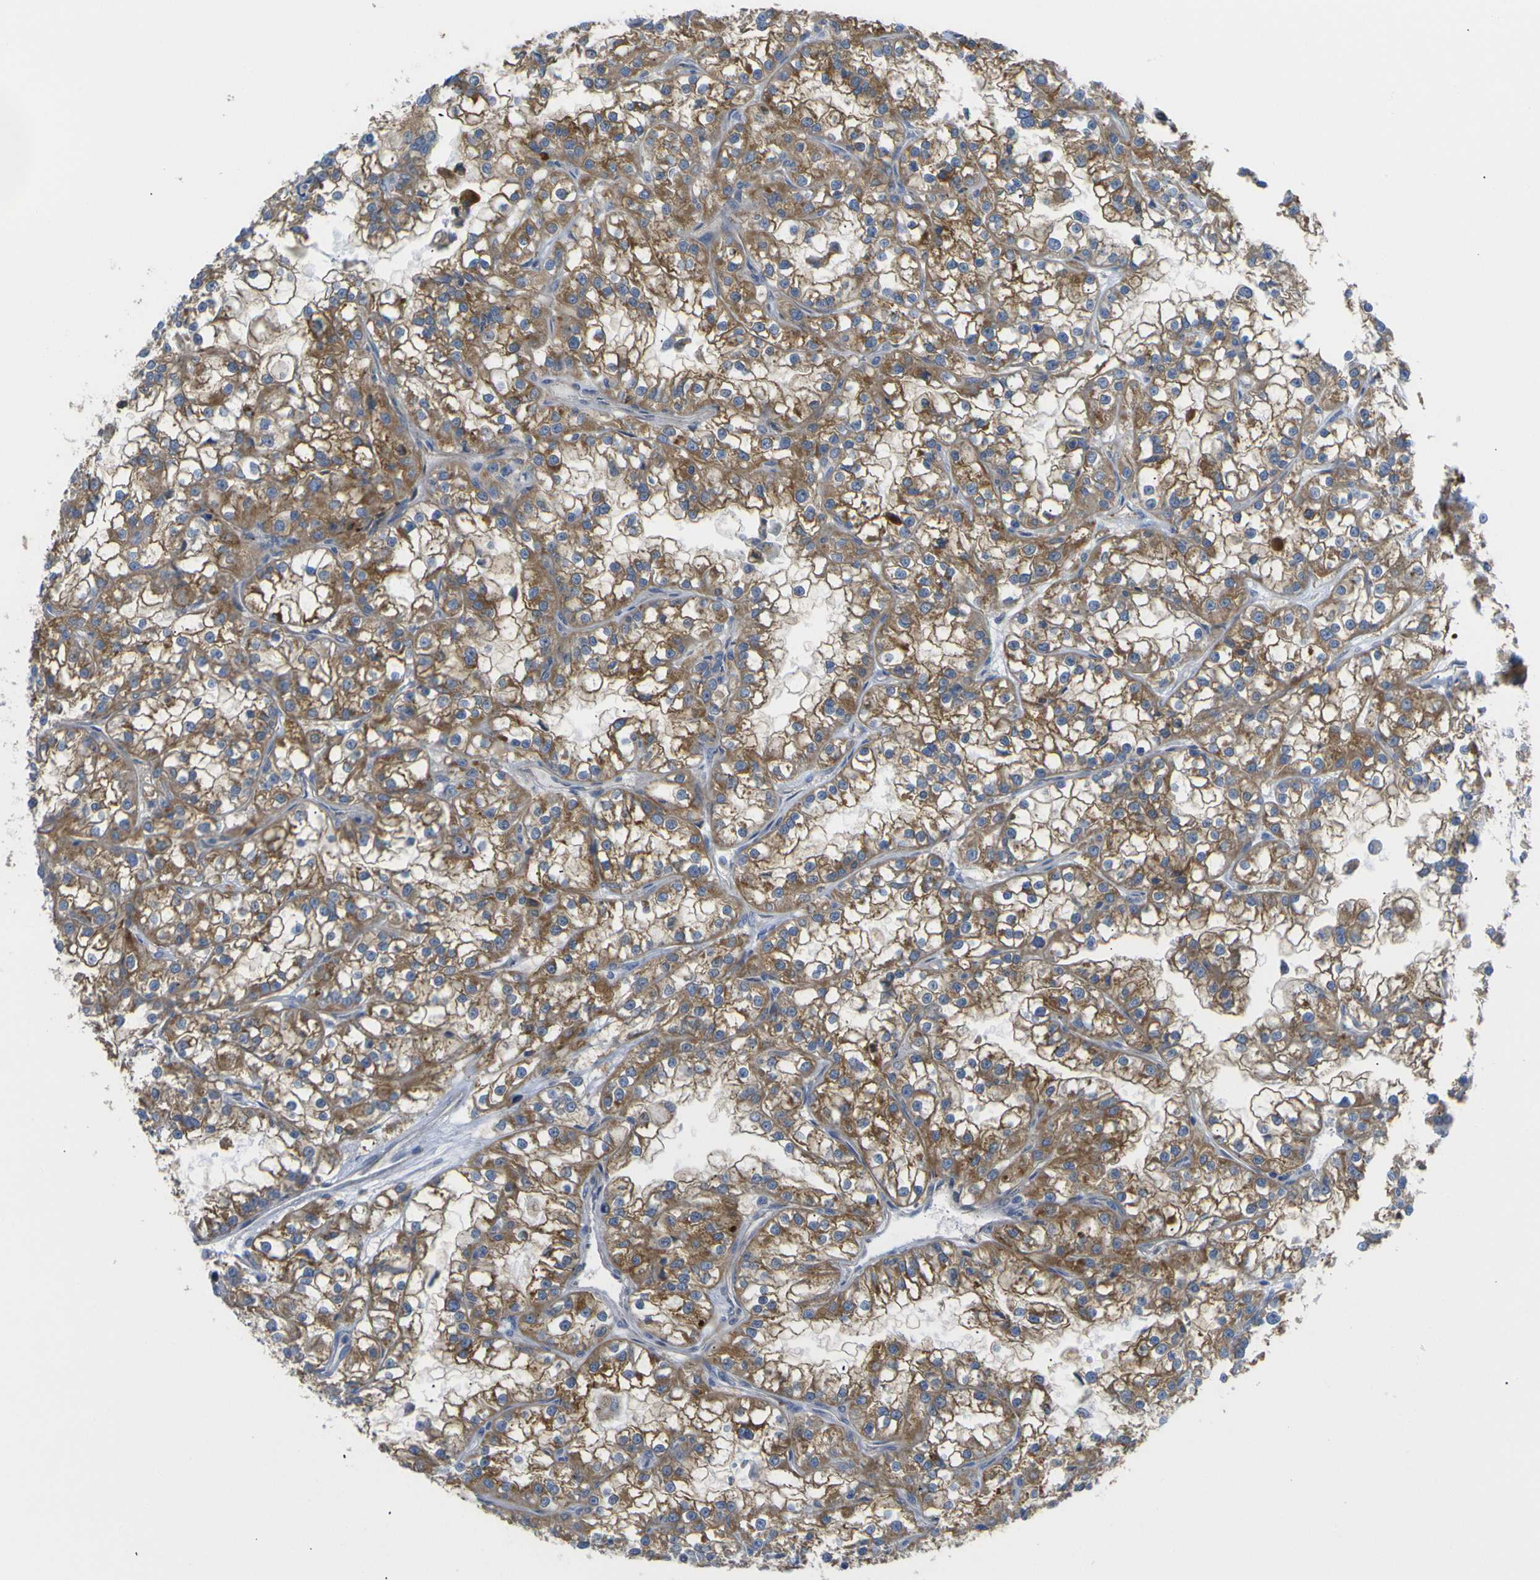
{"staining": {"intensity": "moderate", "quantity": ">75%", "location": "cytoplasmic/membranous"}, "tissue": "renal cancer", "cell_type": "Tumor cells", "image_type": "cancer", "snomed": [{"axis": "morphology", "description": "Adenocarcinoma, NOS"}, {"axis": "topography", "description": "Kidney"}], "caption": "A histopathology image showing moderate cytoplasmic/membranous expression in approximately >75% of tumor cells in renal cancer, as visualized by brown immunohistochemical staining.", "gene": "SYPL1", "patient": {"sex": "female", "age": 52}}